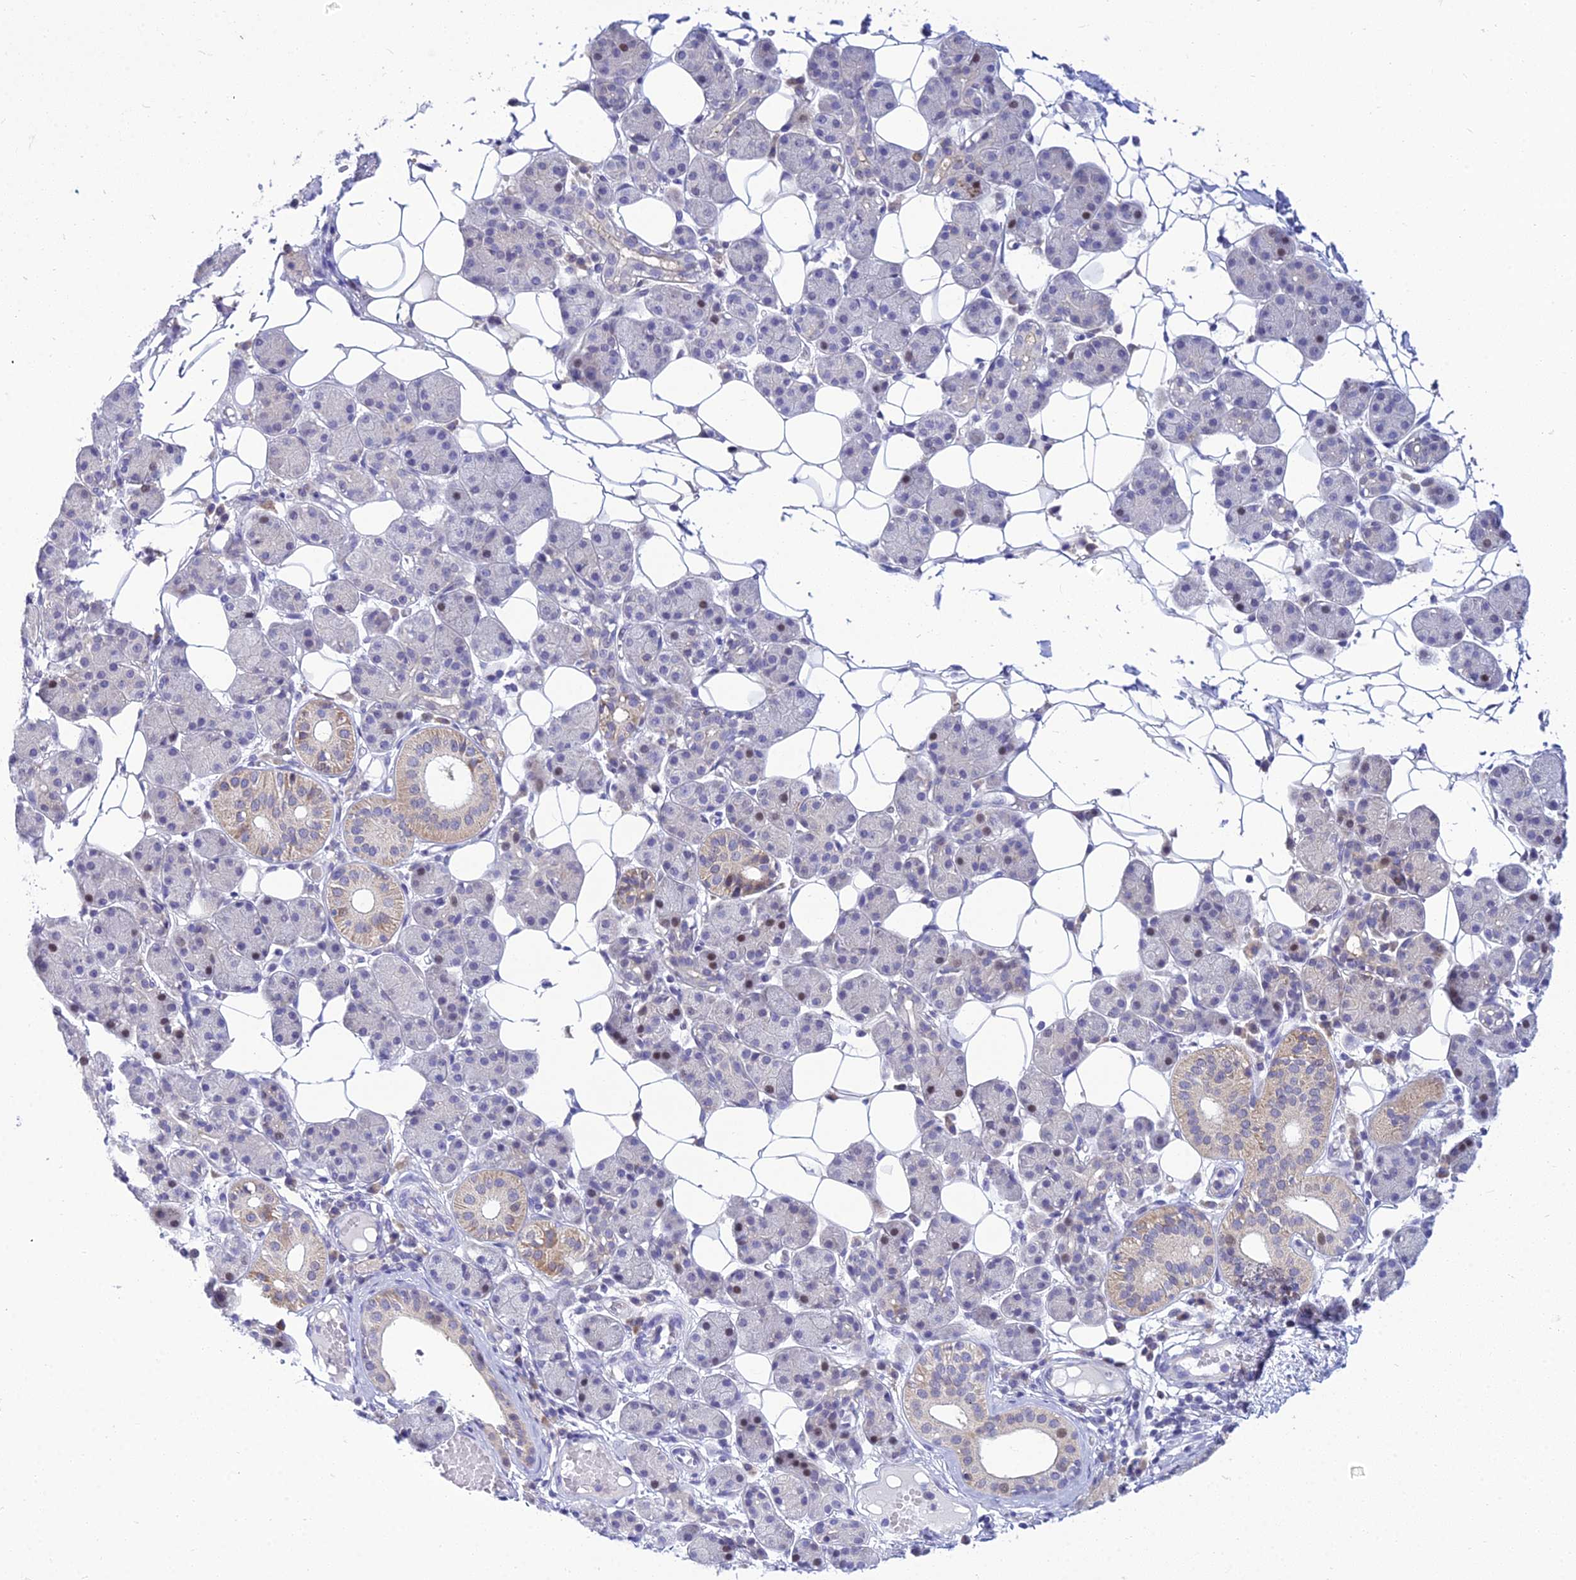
{"staining": {"intensity": "weak", "quantity": "<25%", "location": "cytoplasmic/membranous,nuclear"}, "tissue": "salivary gland", "cell_type": "Glandular cells", "image_type": "normal", "snomed": [{"axis": "morphology", "description": "Normal tissue, NOS"}, {"axis": "topography", "description": "Salivary gland"}], "caption": "There is no significant positivity in glandular cells of salivary gland. (DAB immunohistochemistry visualized using brightfield microscopy, high magnification).", "gene": "ZMIZ1", "patient": {"sex": "female", "age": 33}}